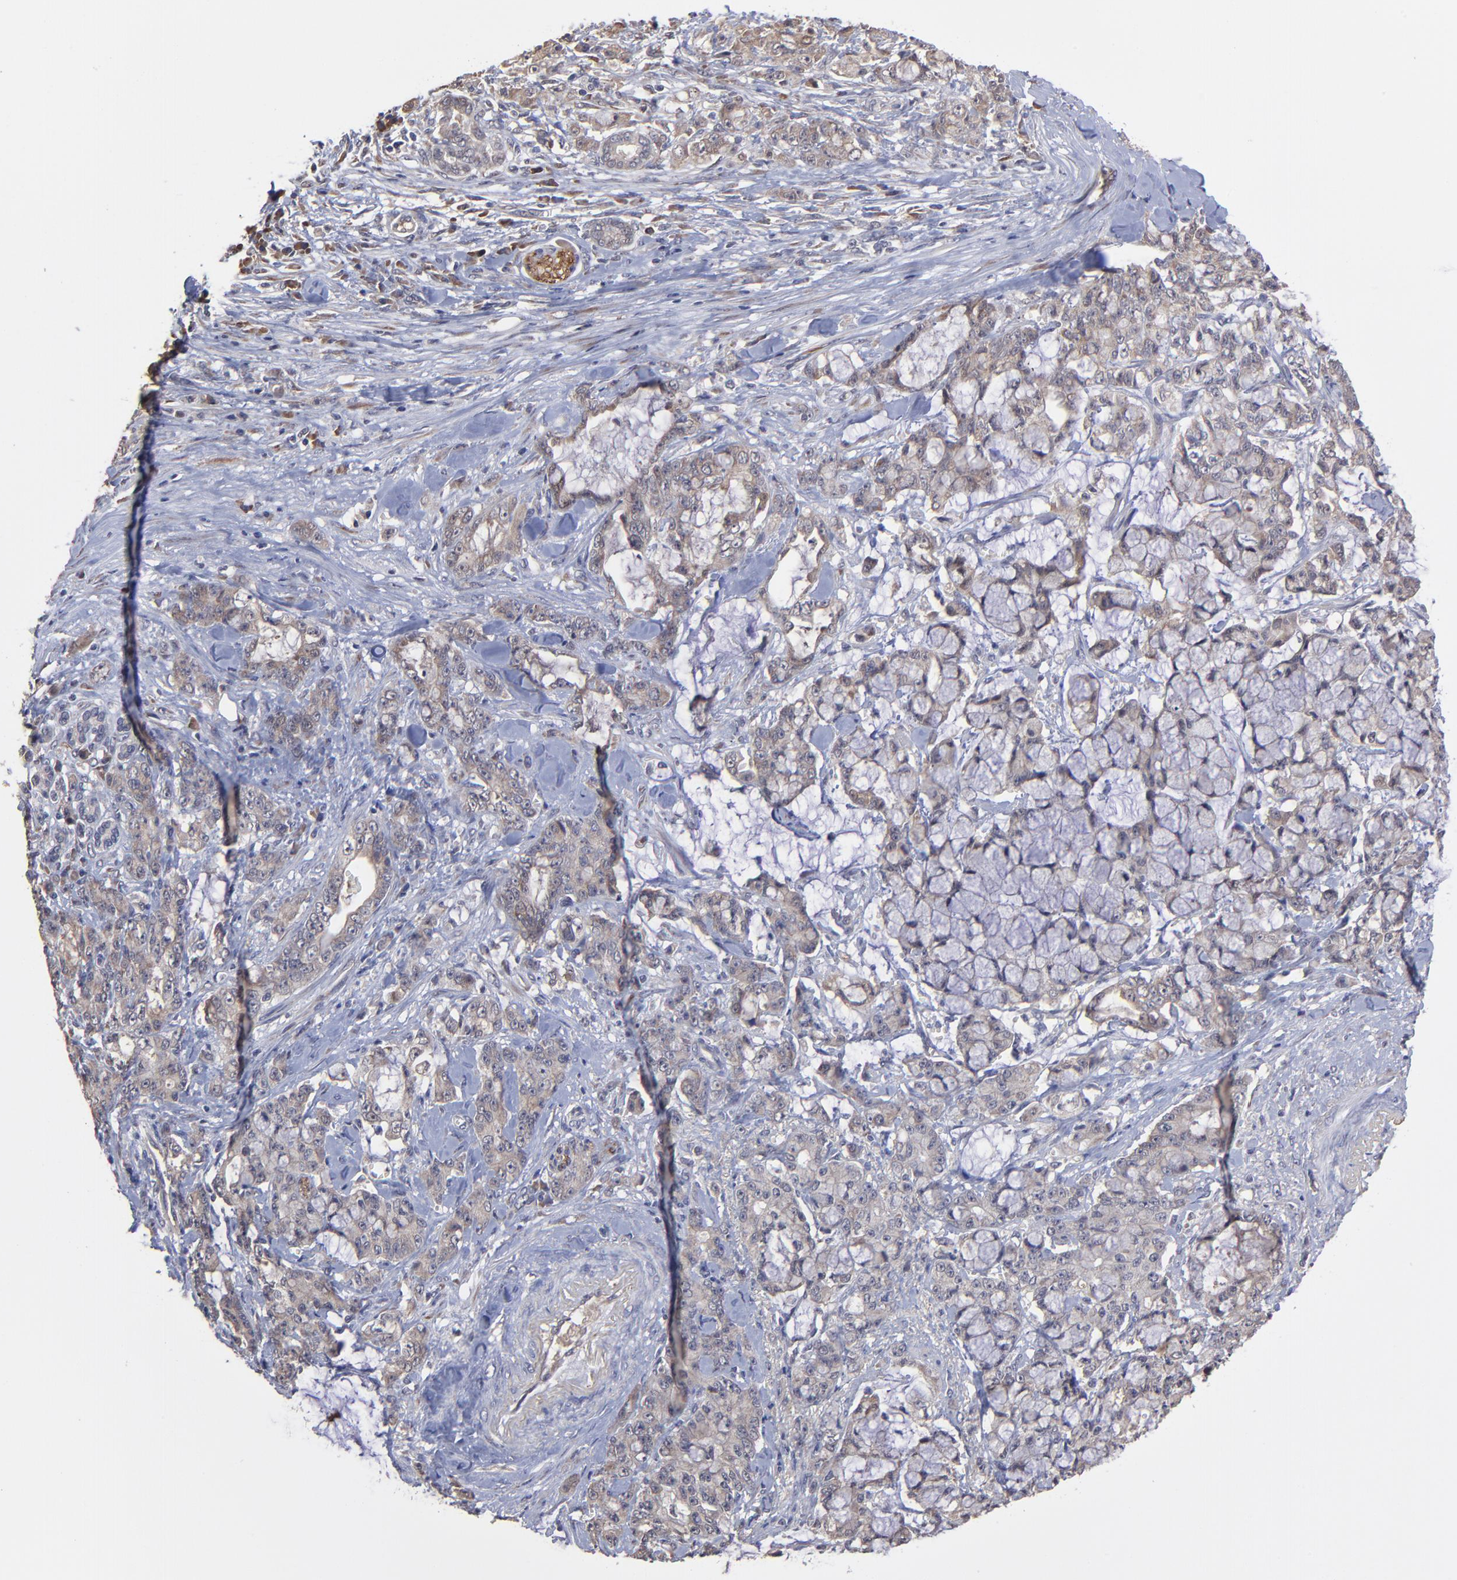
{"staining": {"intensity": "weak", "quantity": ">75%", "location": "cytoplasmic/membranous"}, "tissue": "pancreatic cancer", "cell_type": "Tumor cells", "image_type": "cancer", "snomed": [{"axis": "morphology", "description": "Adenocarcinoma, NOS"}, {"axis": "topography", "description": "Pancreas"}], "caption": "This is an image of immunohistochemistry staining of pancreatic adenocarcinoma, which shows weak staining in the cytoplasmic/membranous of tumor cells.", "gene": "CHL1", "patient": {"sex": "female", "age": 73}}